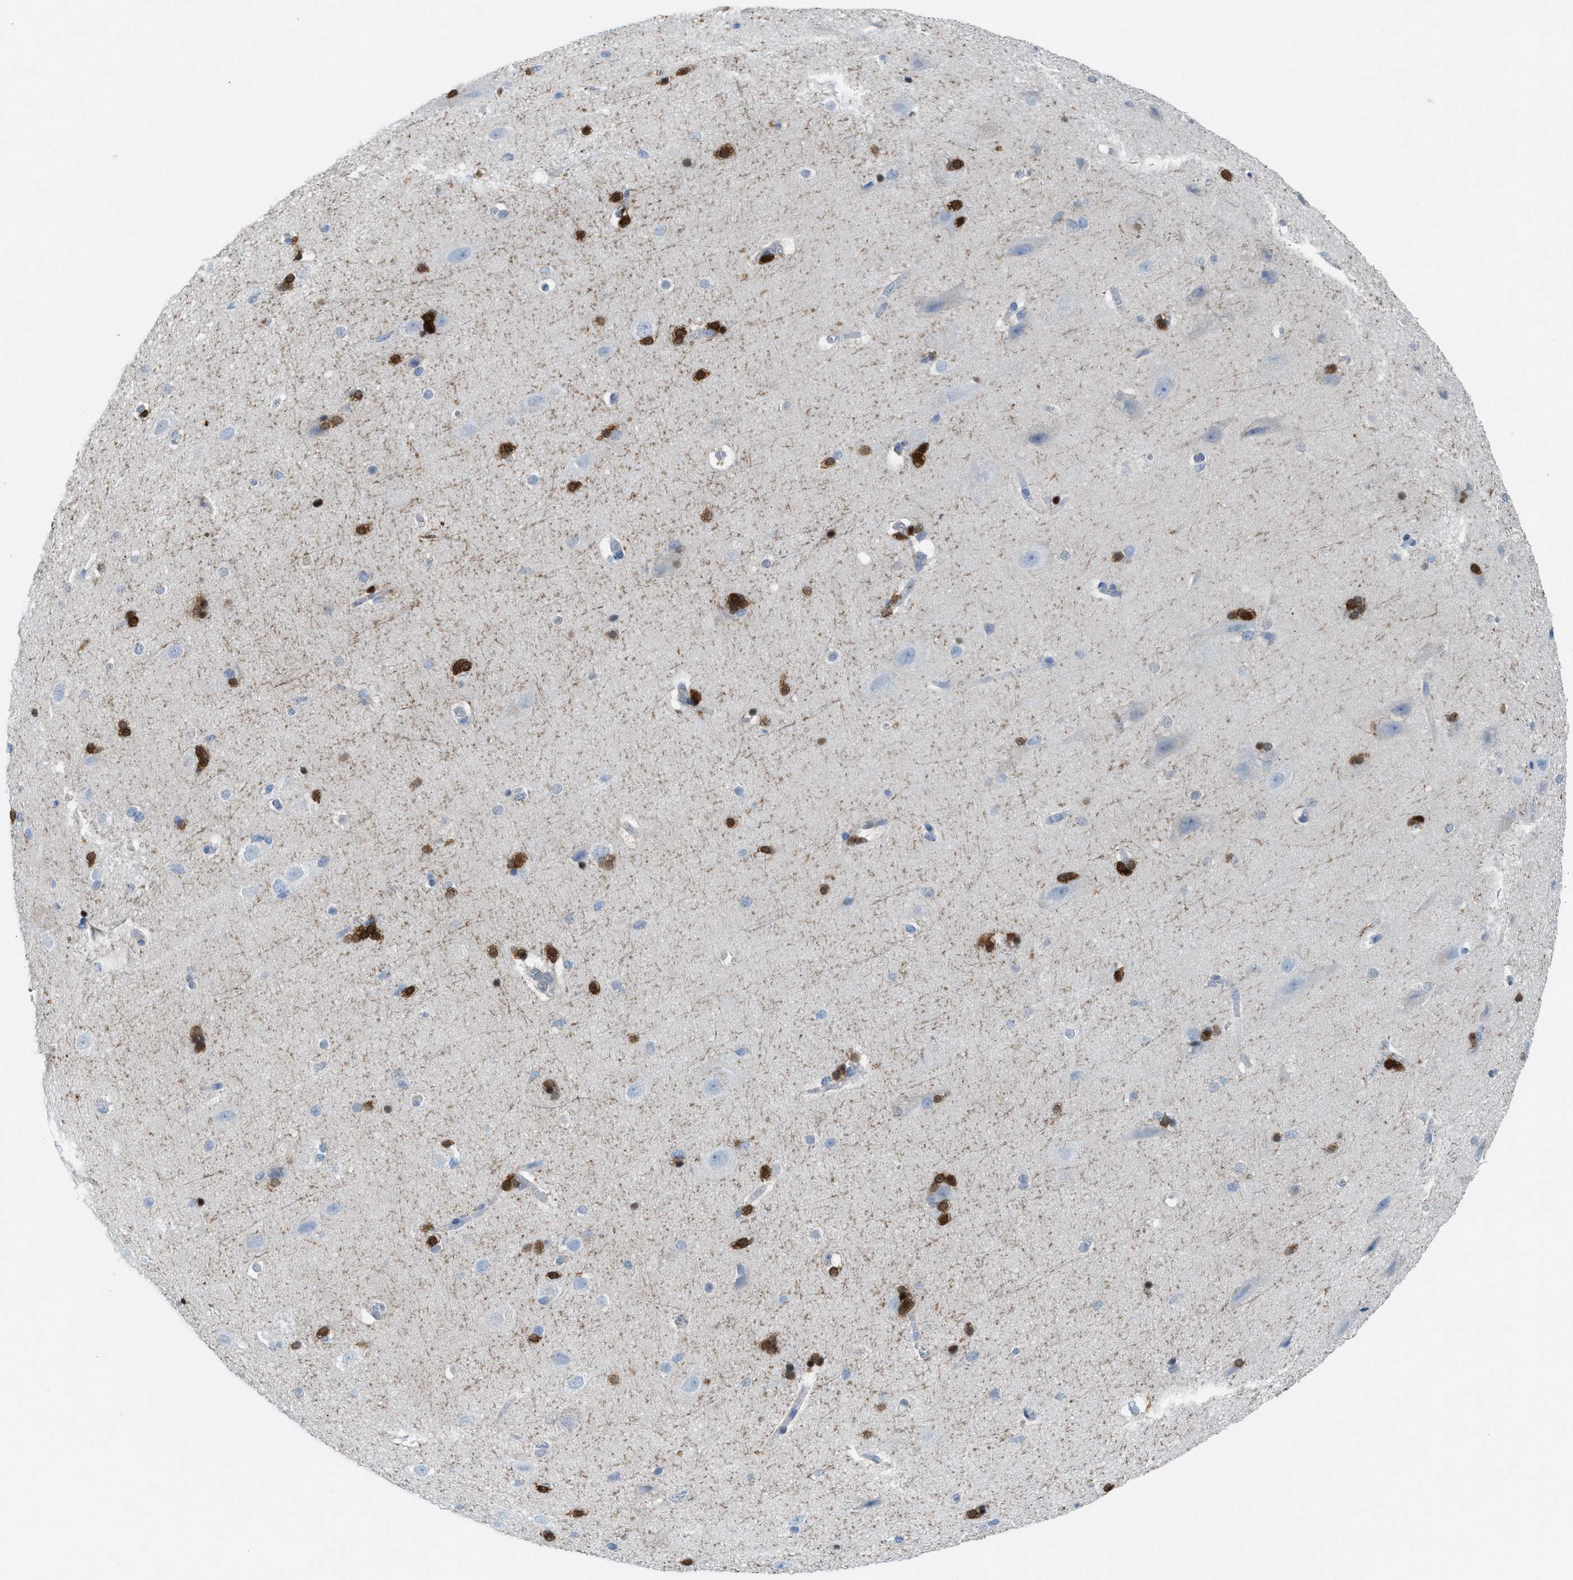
{"staining": {"intensity": "negative", "quantity": "none", "location": "none"}, "tissue": "cerebral cortex", "cell_type": "Endothelial cells", "image_type": "normal", "snomed": [{"axis": "morphology", "description": "Normal tissue, NOS"}, {"axis": "topography", "description": "Cerebral cortex"}, {"axis": "topography", "description": "Hippocampus"}], "caption": "A high-resolution histopathology image shows IHC staining of benign cerebral cortex, which exhibits no significant expression in endothelial cells. Nuclei are stained in blue.", "gene": "ASPA", "patient": {"sex": "female", "age": 19}}